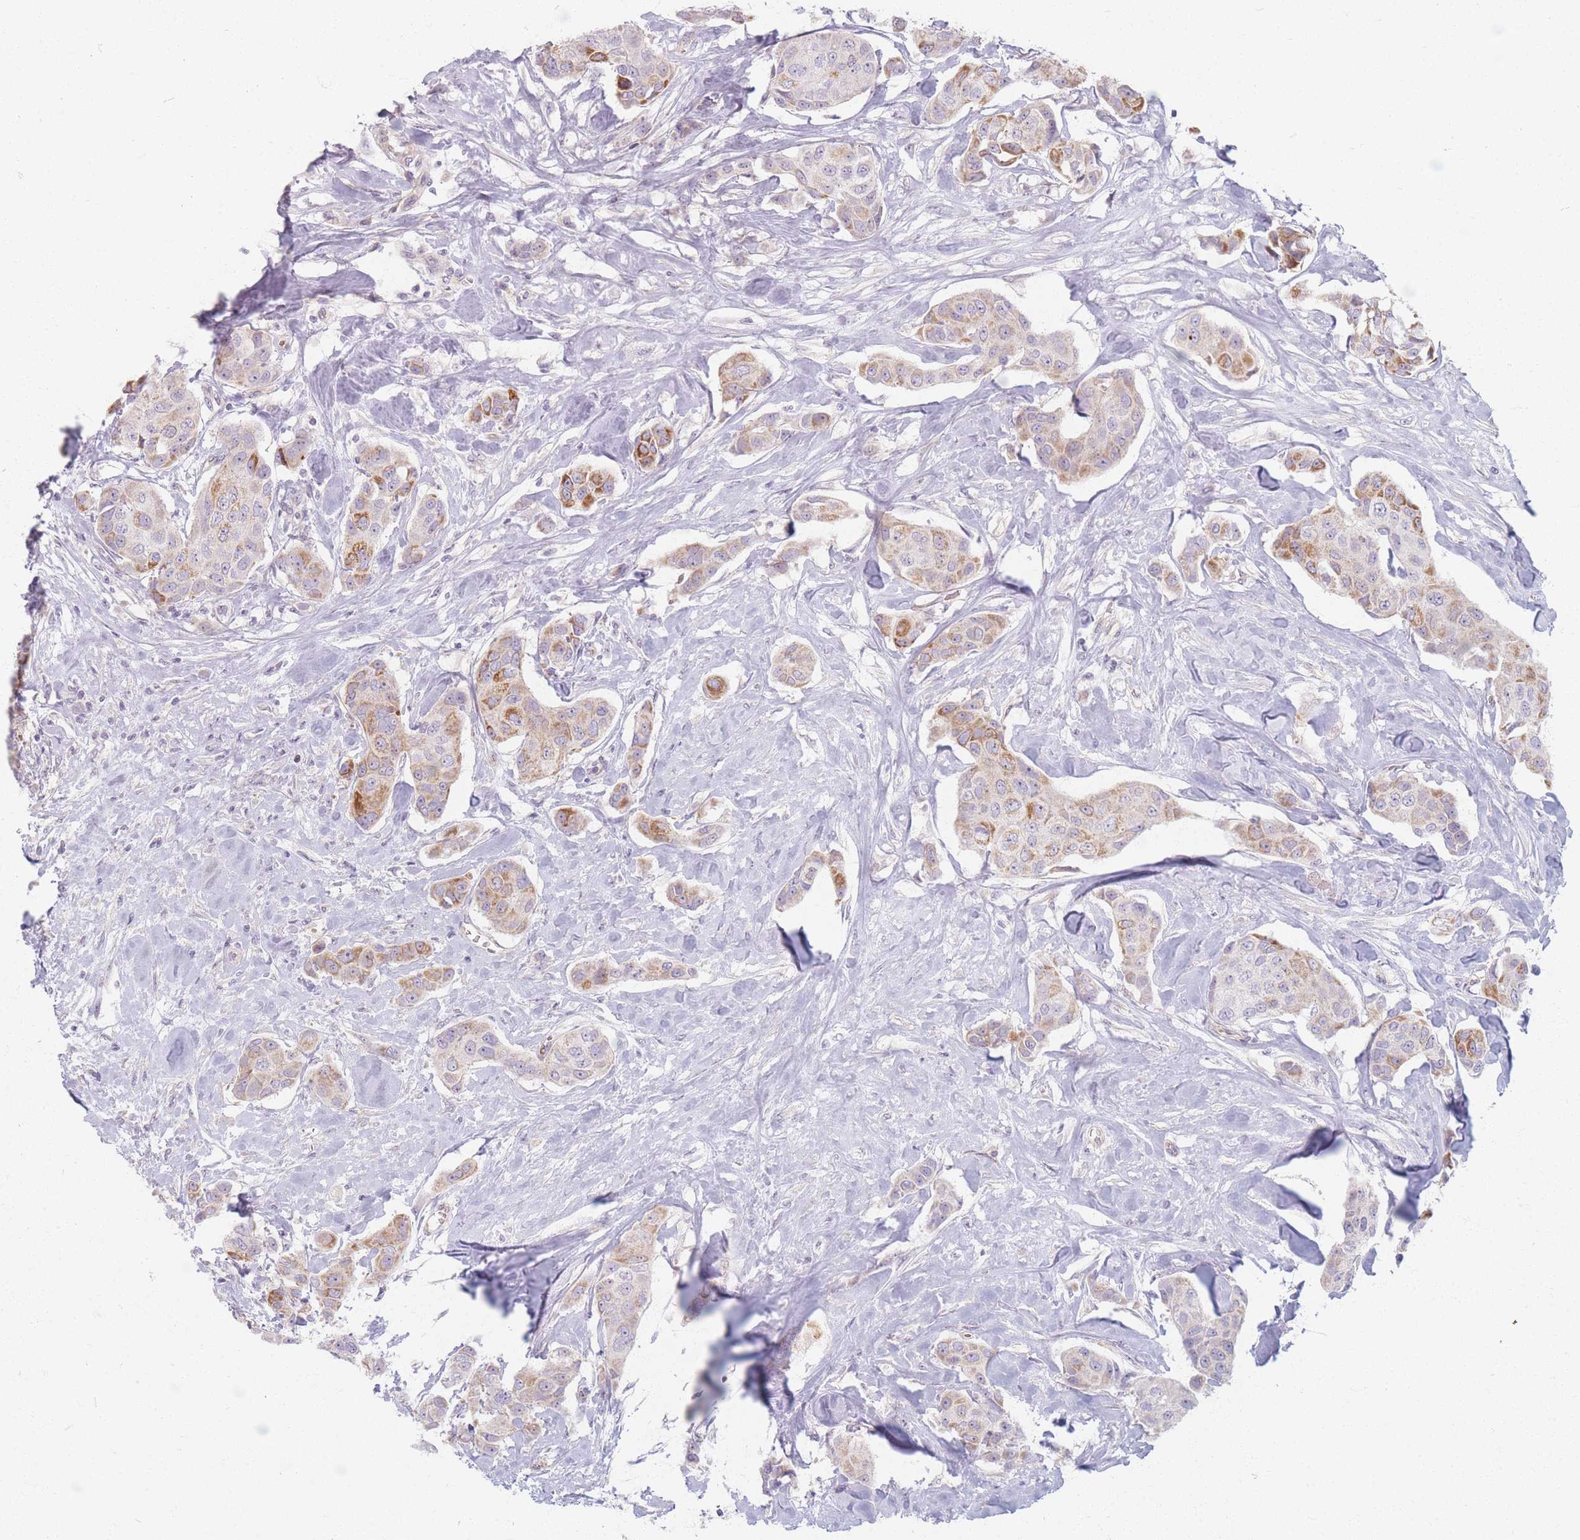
{"staining": {"intensity": "strong", "quantity": "25%-75%", "location": "cytoplasmic/membranous"}, "tissue": "breast cancer", "cell_type": "Tumor cells", "image_type": "cancer", "snomed": [{"axis": "morphology", "description": "Duct carcinoma"}, {"axis": "topography", "description": "Breast"}, {"axis": "topography", "description": "Lymph node"}], "caption": "Immunohistochemical staining of human breast cancer displays high levels of strong cytoplasmic/membranous protein expression in approximately 25%-75% of tumor cells.", "gene": "CHCHD7", "patient": {"sex": "female", "age": 80}}